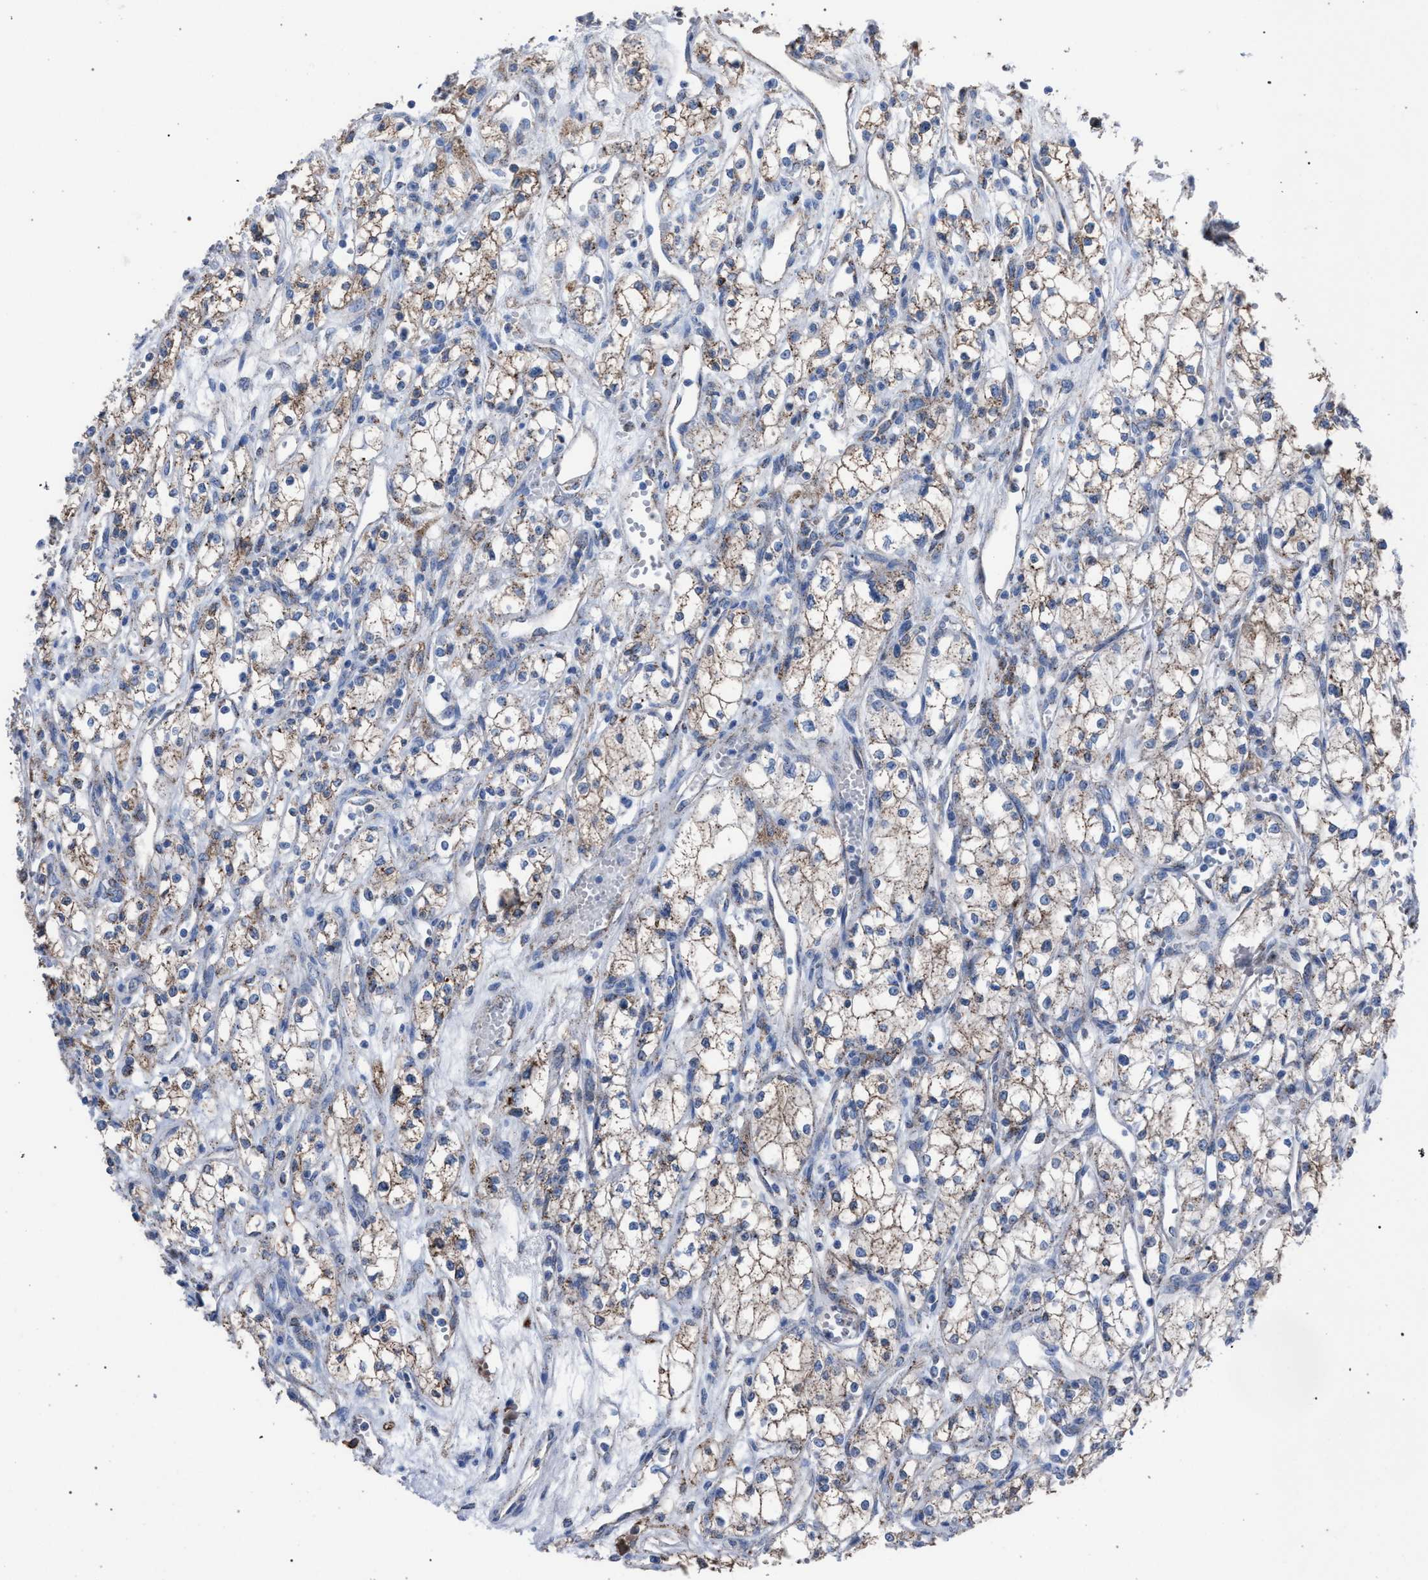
{"staining": {"intensity": "weak", "quantity": ">75%", "location": "cytoplasmic/membranous"}, "tissue": "renal cancer", "cell_type": "Tumor cells", "image_type": "cancer", "snomed": [{"axis": "morphology", "description": "Adenocarcinoma, NOS"}, {"axis": "topography", "description": "Kidney"}], "caption": "Immunohistochemistry (IHC) histopathology image of neoplastic tissue: renal cancer (adenocarcinoma) stained using immunohistochemistry reveals low levels of weak protein expression localized specifically in the cytoplasmic/membranous of tumor cells, appearing as a cytoplasmic/membranous brown color.", "gene": "HSD17B4", "patient": {"sex": "male", "age": 59}}